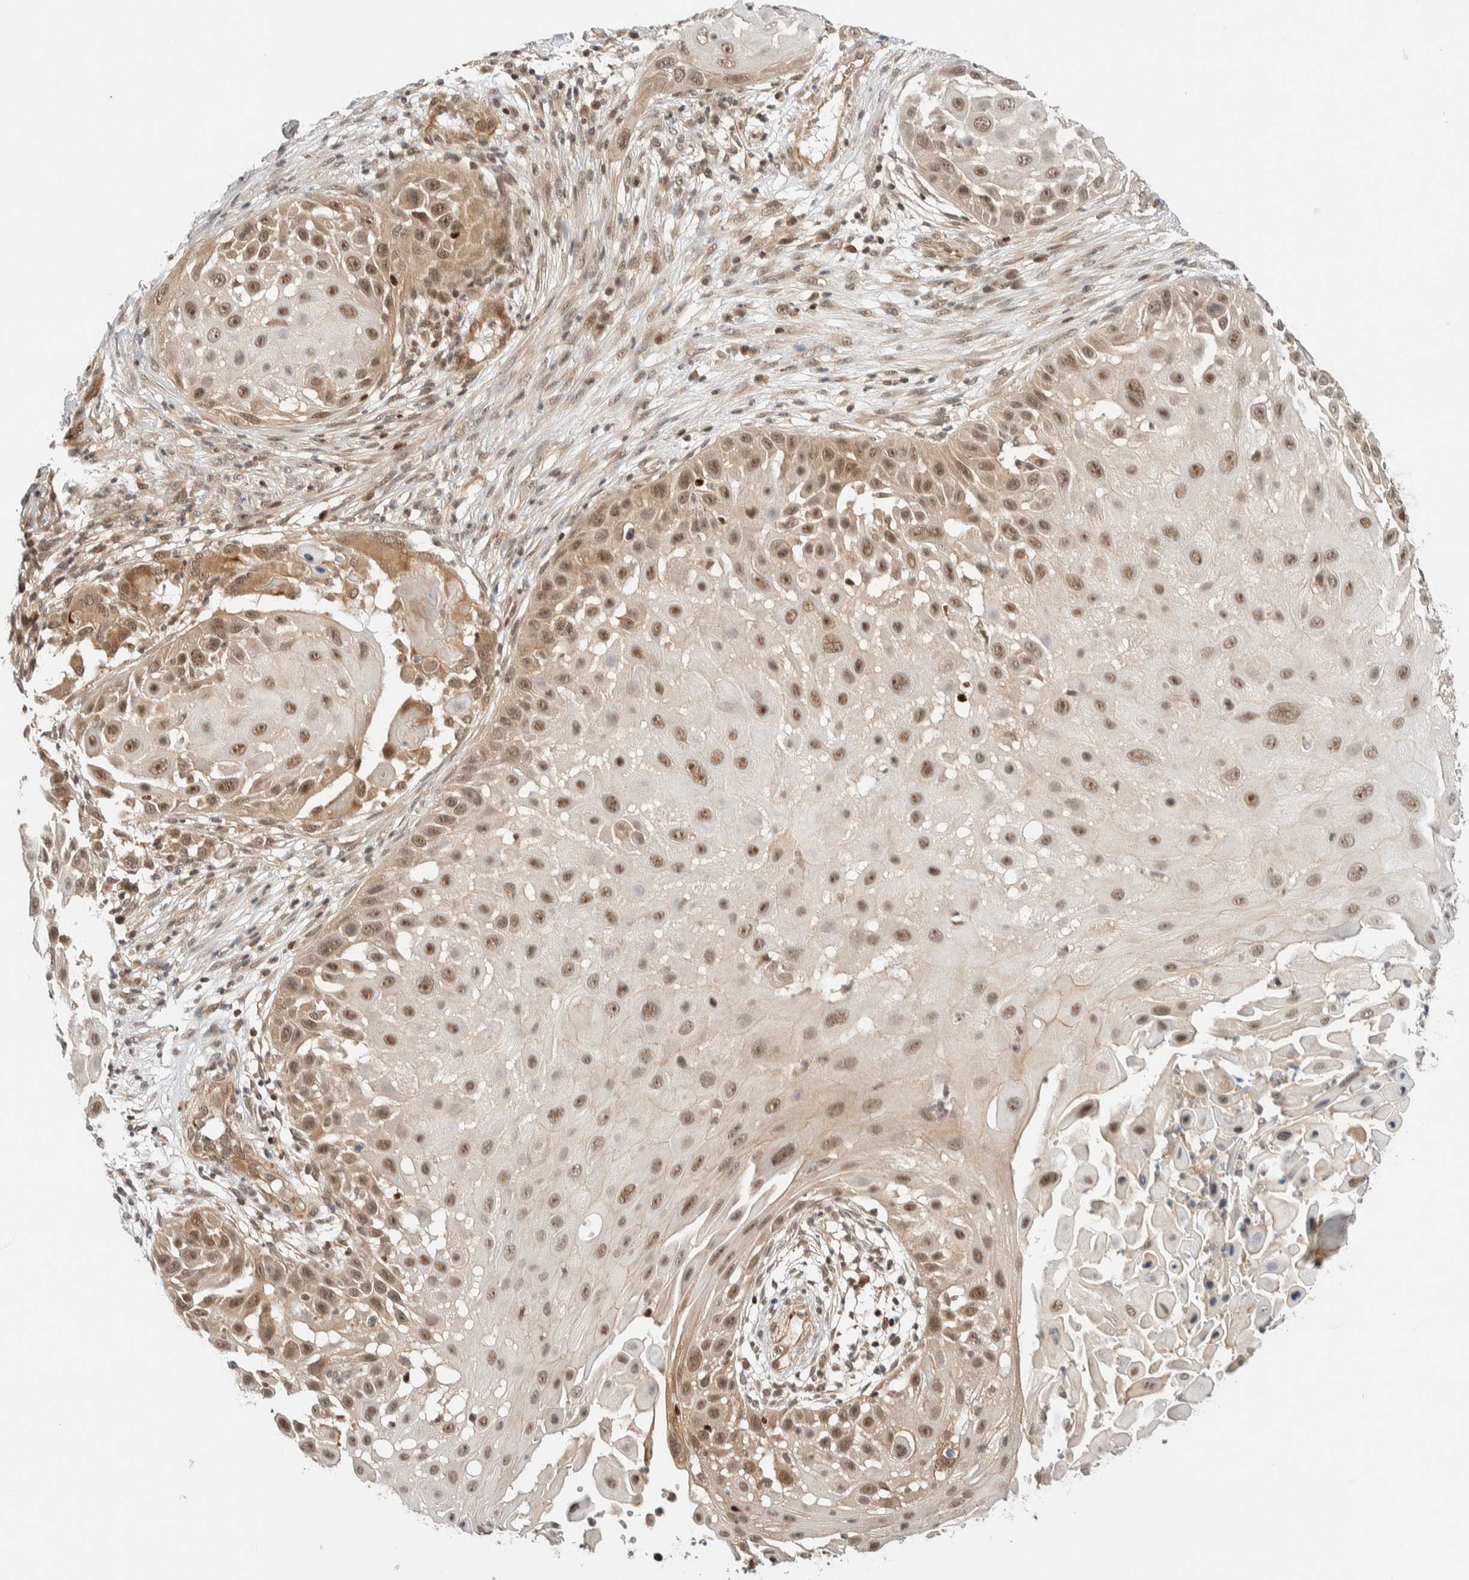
{"staining": {"intensity": "moderate", "quantity": ">75%", "location": "nuclear"}, "tissue": "skin cancer", "cell_type": "Tumor cells", "image_type": "cancer", "snomed": [{"axis": "morphology", "description": "Squamous cell carcinoma, NOS"}, {"axis": "topography", "description": "Skin"}], "caption": "Immunohistochemistry staining of skin cancer (squamous cell carcinoma), which shows medium levels of moderate nuclear expression in approximately >75% of tumor cells indicating moderate nuclear protein staining. The staining was performed using DAB (brown) for protein detection and nuclei were counterstained in hematoxylin (blue).", "gene": "C8orf76", "patient": {"sex": "female", "age": 44}}